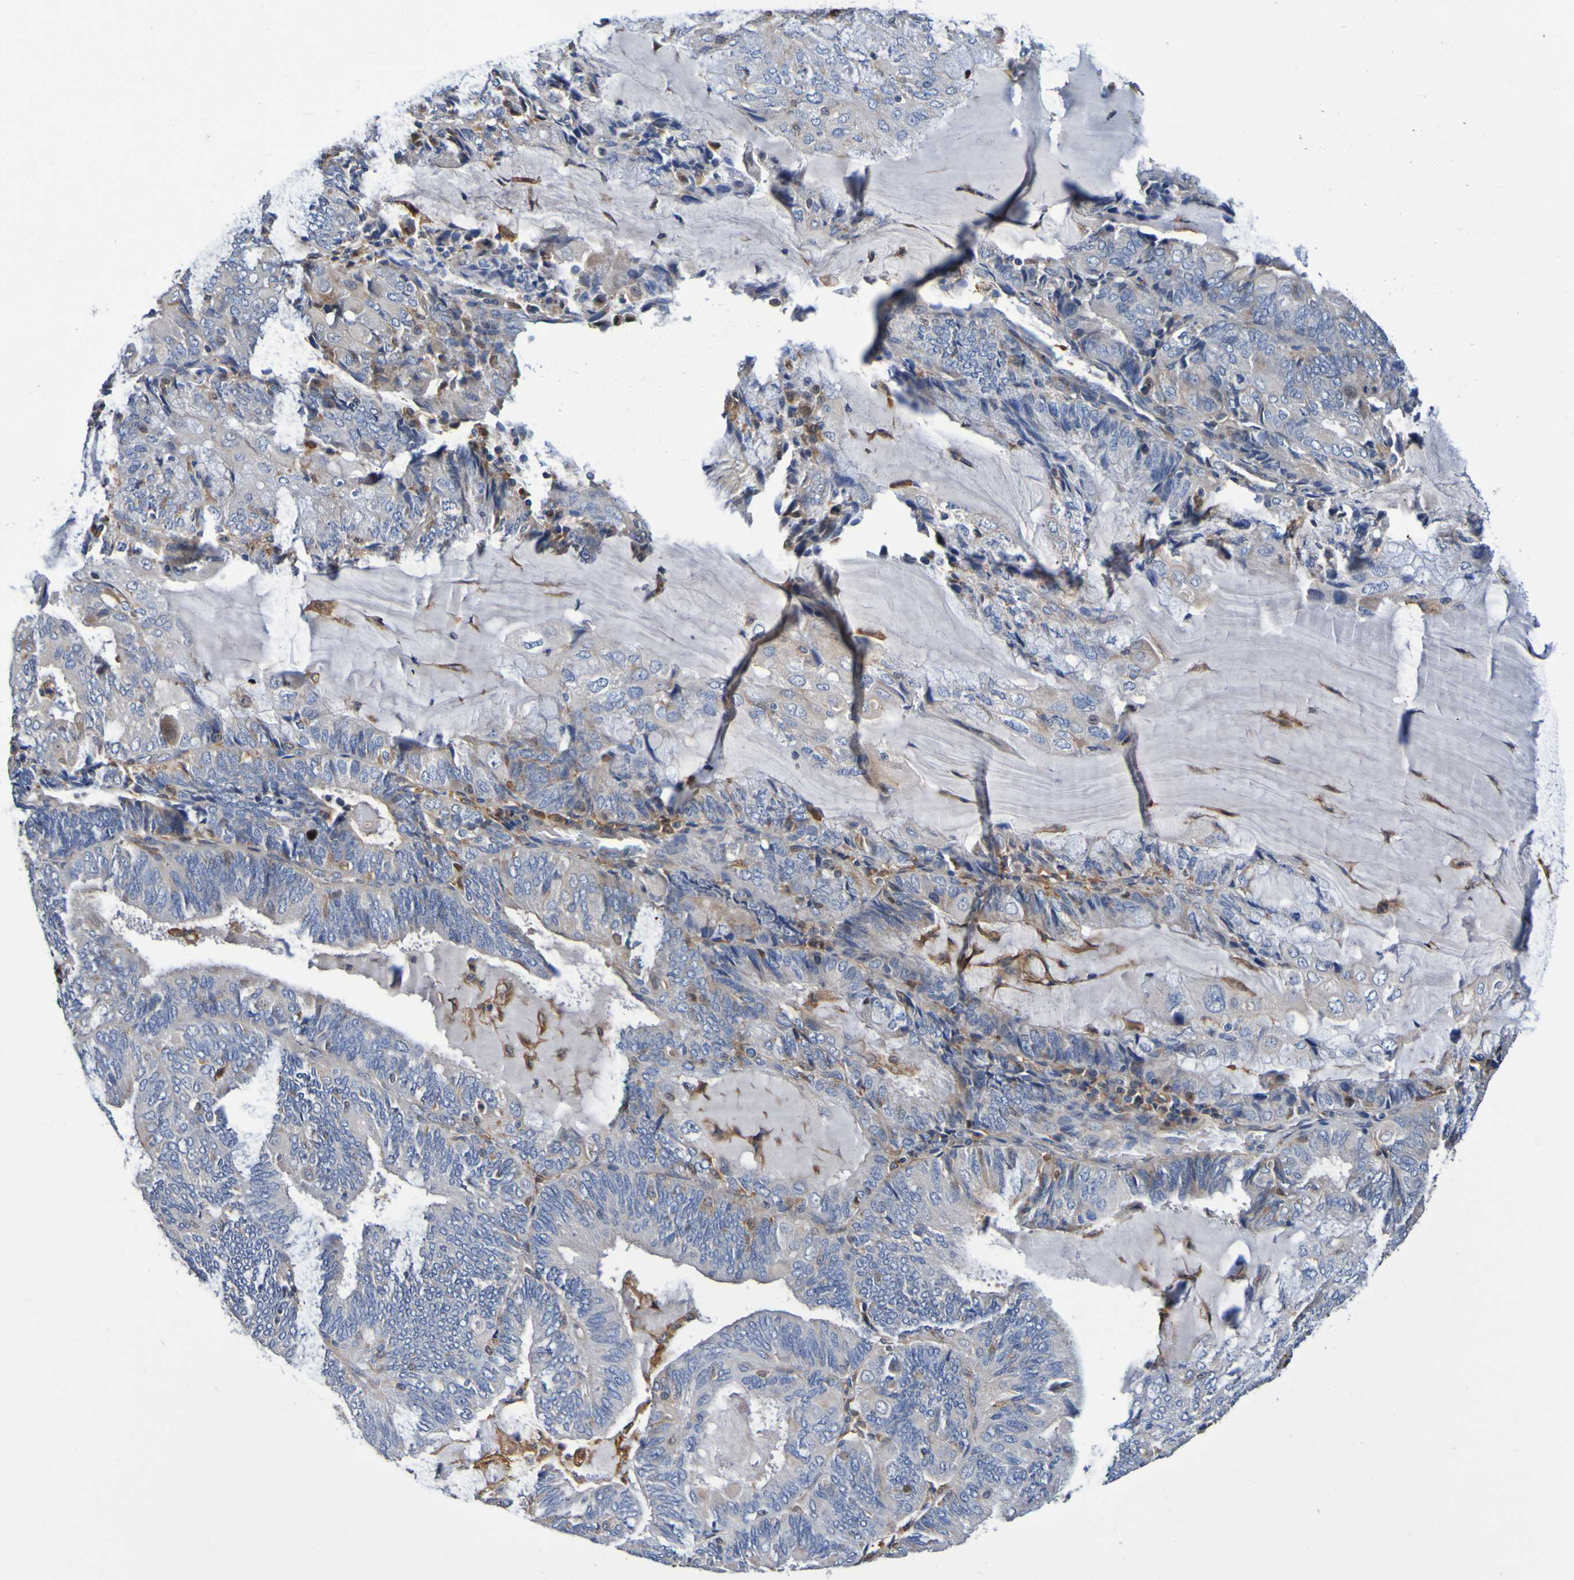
{"staining": {"intensity": "weak", "quantity": ">75%", "location": "cytoplasmic/membranous"}, "tissue": "endometrial cancer", "cell_type": "Tumor cells", "image_type": "cancer", "snomed": [{"axis": "morphology", "description": "Adenocarcinoma, NOS"}, {"axis": "topography", "description": "Endometrium"}], "caption": "IHC staining of endometrial cancer, which displays low levels of weak cytoplasmic/membranous positivity in about >75% of tumor cells indicating weak cytoplasmic/membranous protein expression. The staining was performed using DAB (3,3'-diaminobenzidine) (brown) for protein detection and nuclei were counterstained in hematoxylin (blue).", "gene": "METAP2", "patient": {"sex": "female", "age": 81}}